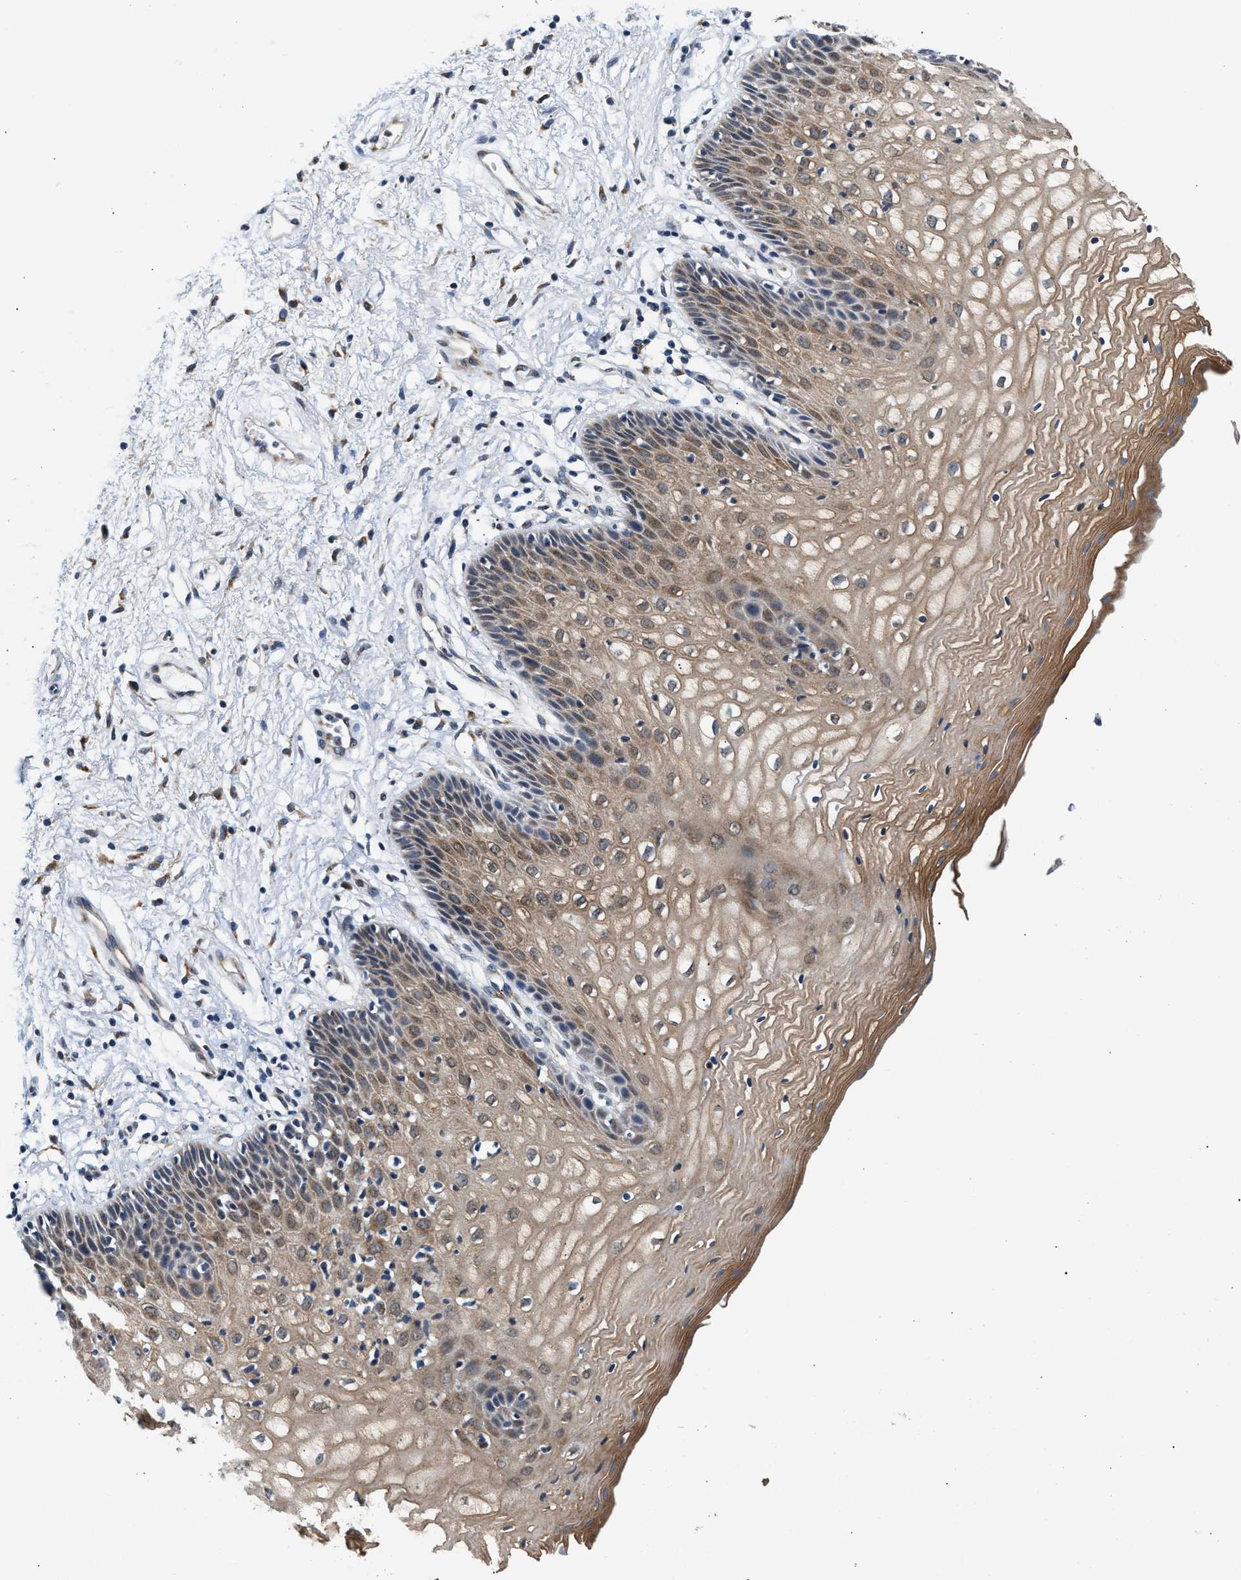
{"staining": {"intensity": "moderate", "quantity": ">75%", "location": "cytoplasmic/membranous"}, "tissue": "vagina", "cell_type": "Squamous epithelial cells", "image_type": "normal", "snomed": [{"axis": "morphology", "description": "Normal tissue, NOS"}, {"axis": "topography", "description": "Vagina"}], "caption": "Immunohistochemistry (DAB (3,3'-diaminobenzidine)) staining of normal human vagina reveals moderate cytoplasmic/membranous protein positivity in approximately >75% of squamous epithelial cells.", "gene": "KCNMB2", "patient": {"sex": "female", "age": 34}}